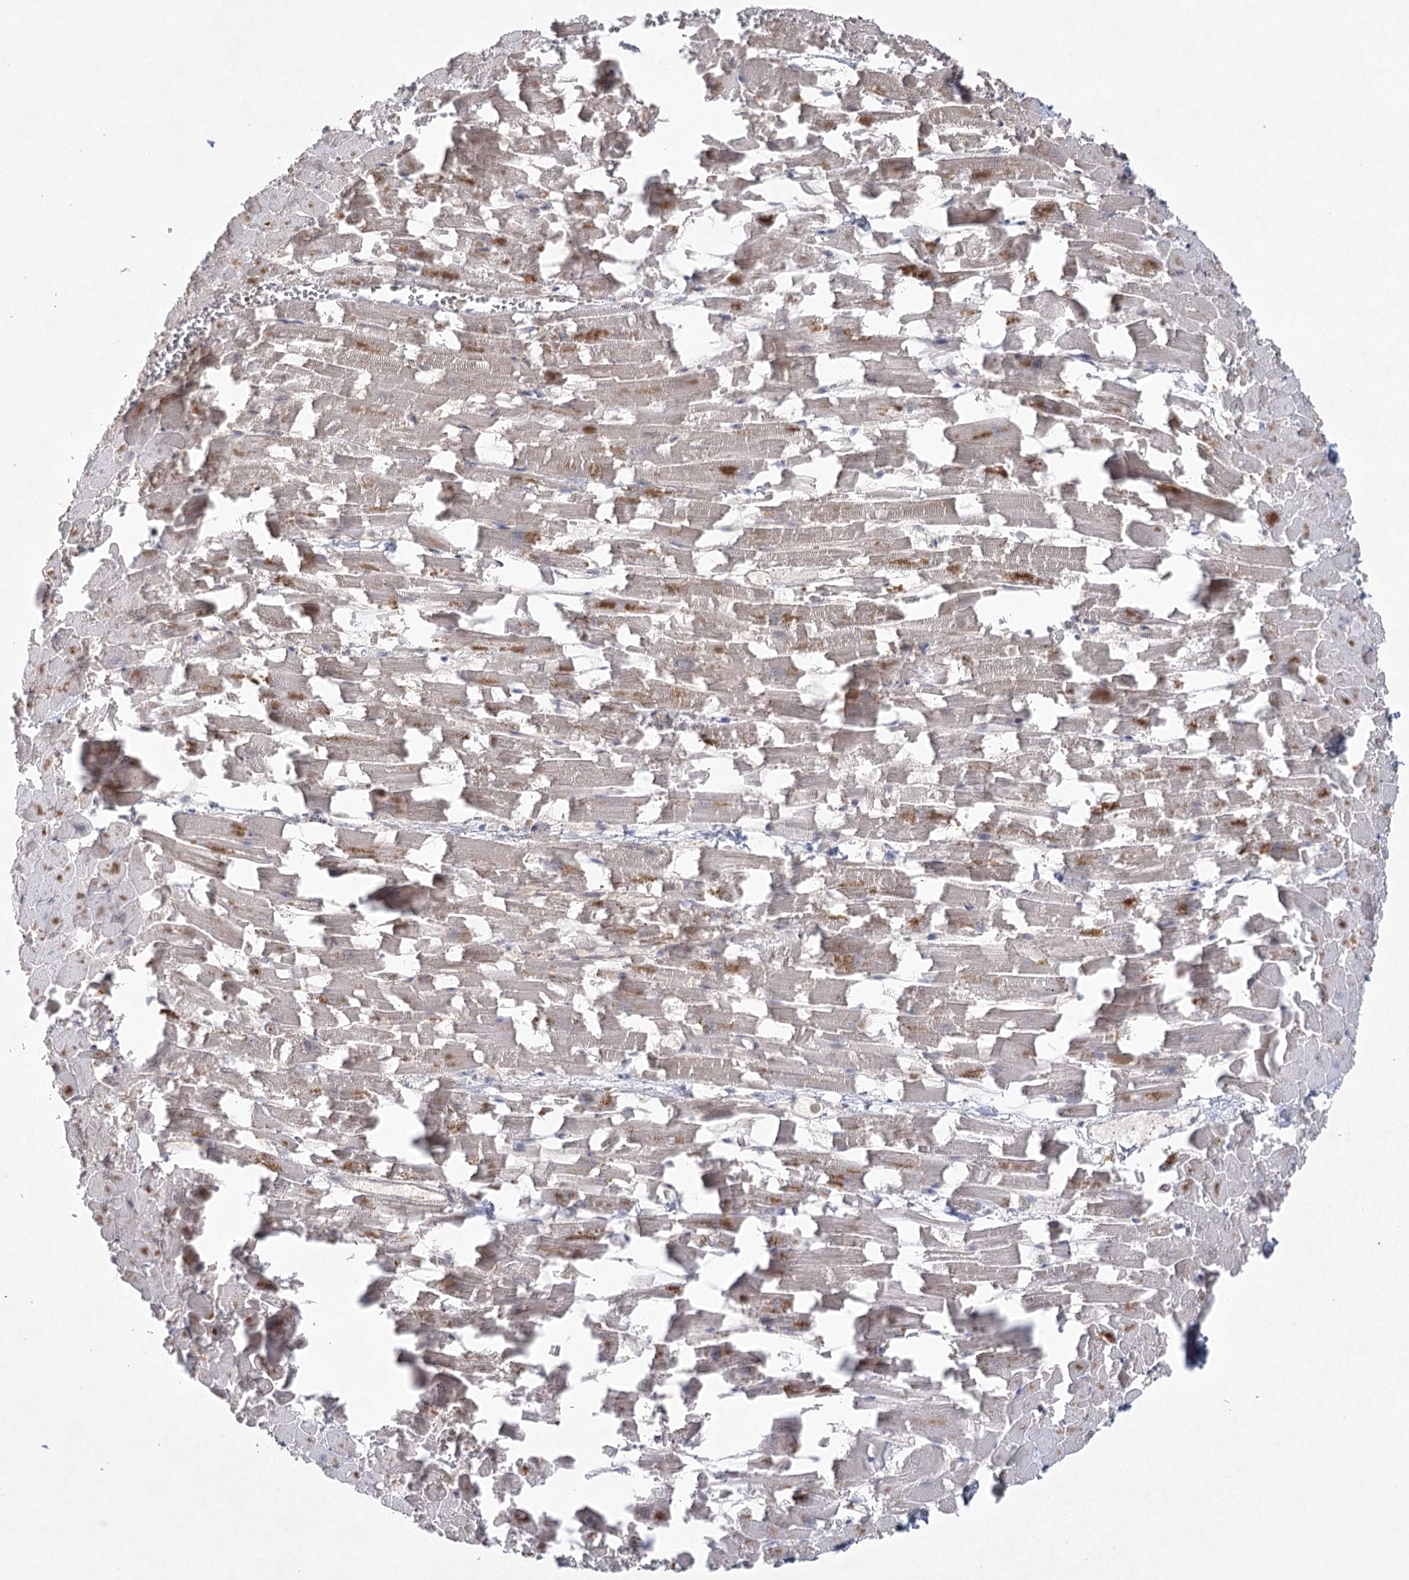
{"staining": {"intensity": "moderate", "quantity": "25%-75%", "location": "cytoplasmic/membranous"}, "tissue": "heart muscle", "cell_type": "Cardiomyocytes", "image_type": "normal", "snomed": [{"axis": "morphology", "description": "Normal tissue, NOS"}, {"axis": "topography", "description": "Heart"}], "caption": "High-power microscopy captured an immunohistochemistry (IHC) histopathology image of normal heart muscle, revealing moderate cytoplasmic/membranous expression in approximately 25%-75% of cardiomyocytes.", "gene": "EIF3A", "patient": {"sex": "female", "age": 64}}